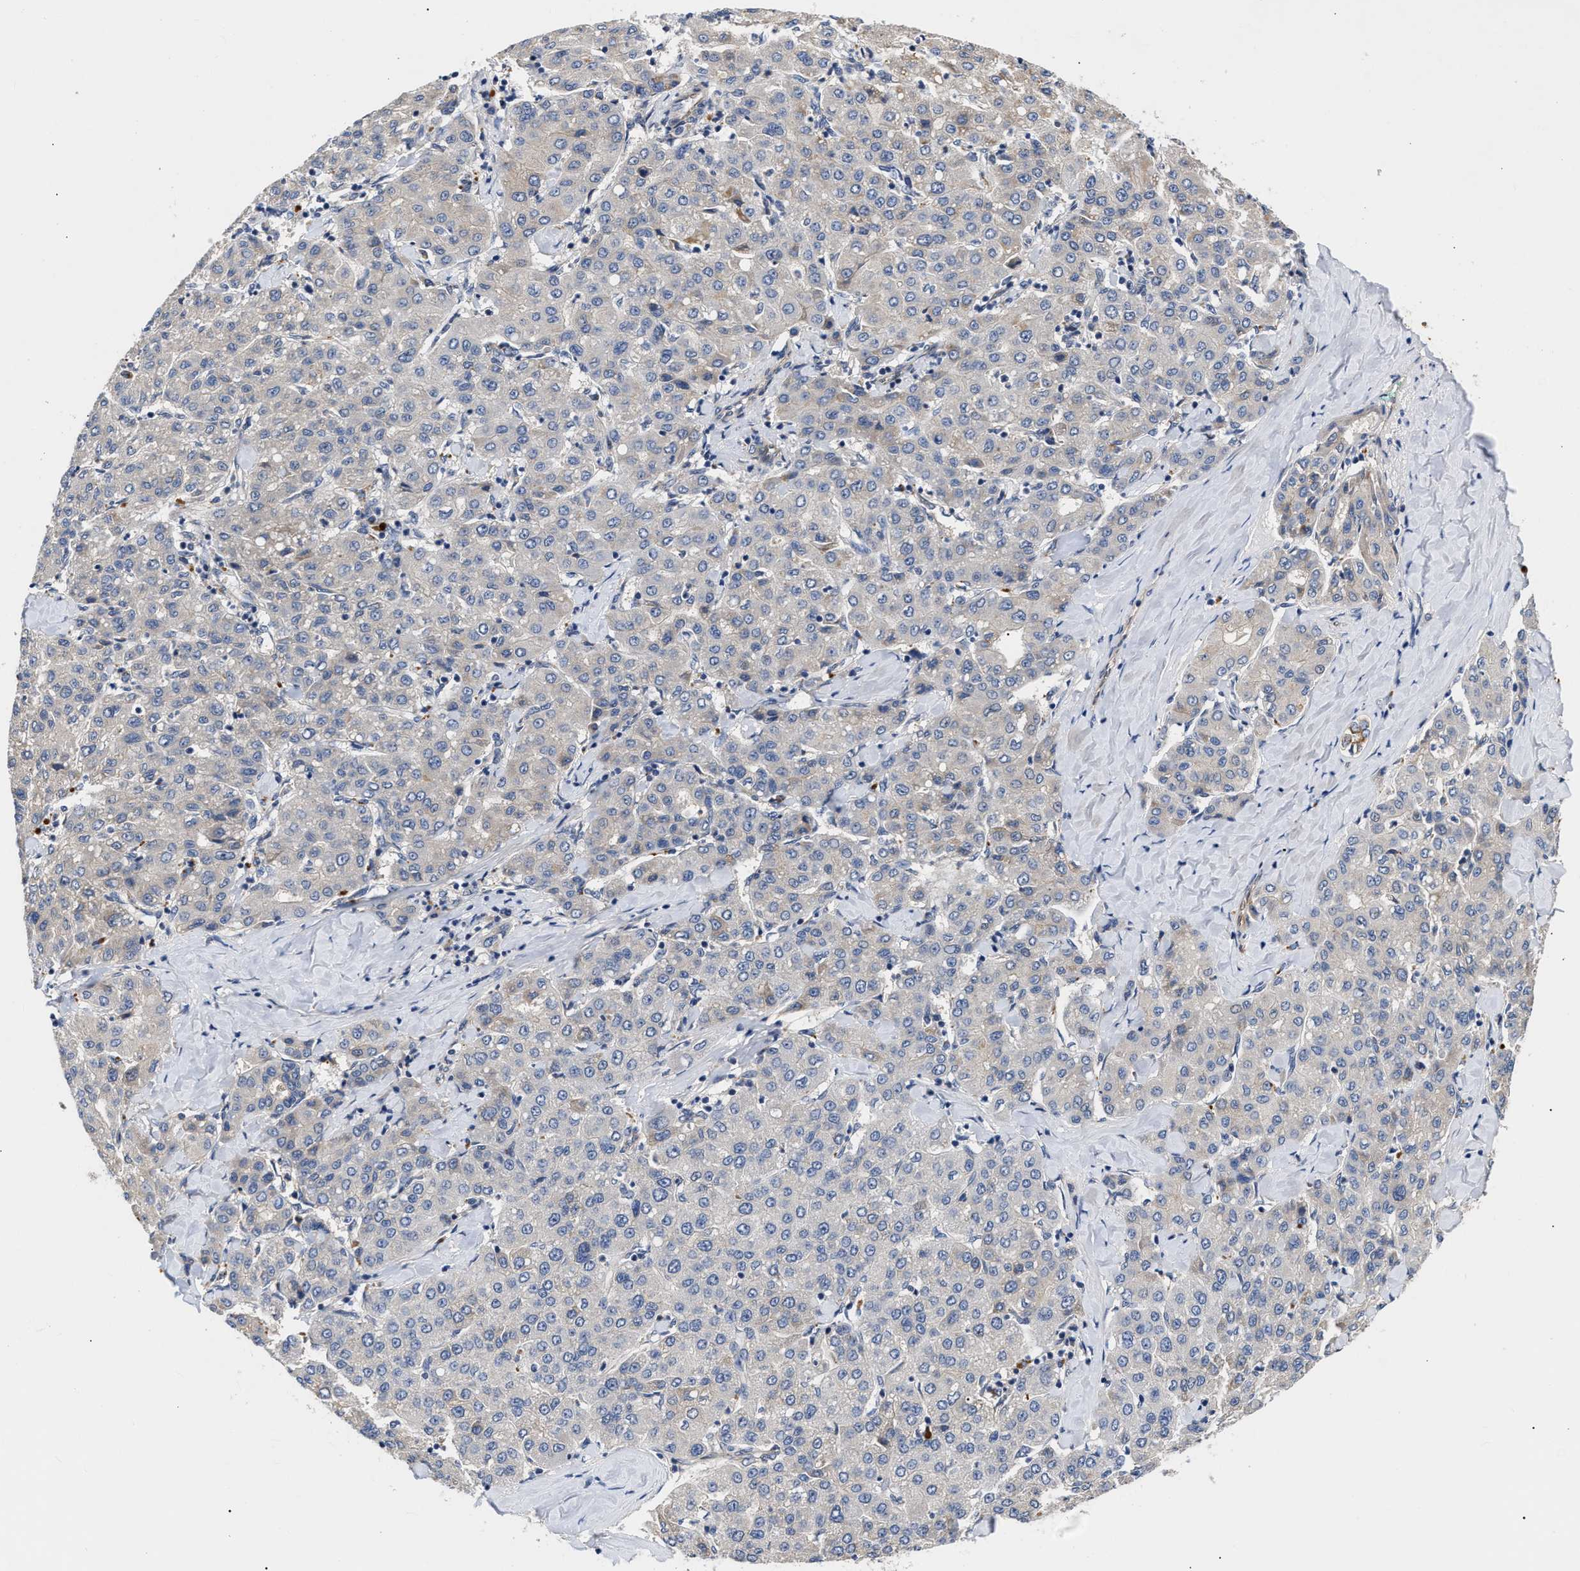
{"staining": {"intensity": "negative", "quantity": "none", "location": "none"}, "tissue": "liver cancer", "cell_type": "Tumor cells", "image_type": "cancer", "snomed": [{"axis": "morphology", "description": "Carcinoma, Hepatocellular, NOS"}, {"axis": "topography", "description": "Liver"}], "caption": "Immunohistochemistry of human liver cancer (hepatocellular carcinoma) exhibits no expression in tumor cells.", "gene": "CCDC146", "patient": {"sex": "male", "age": 65}}